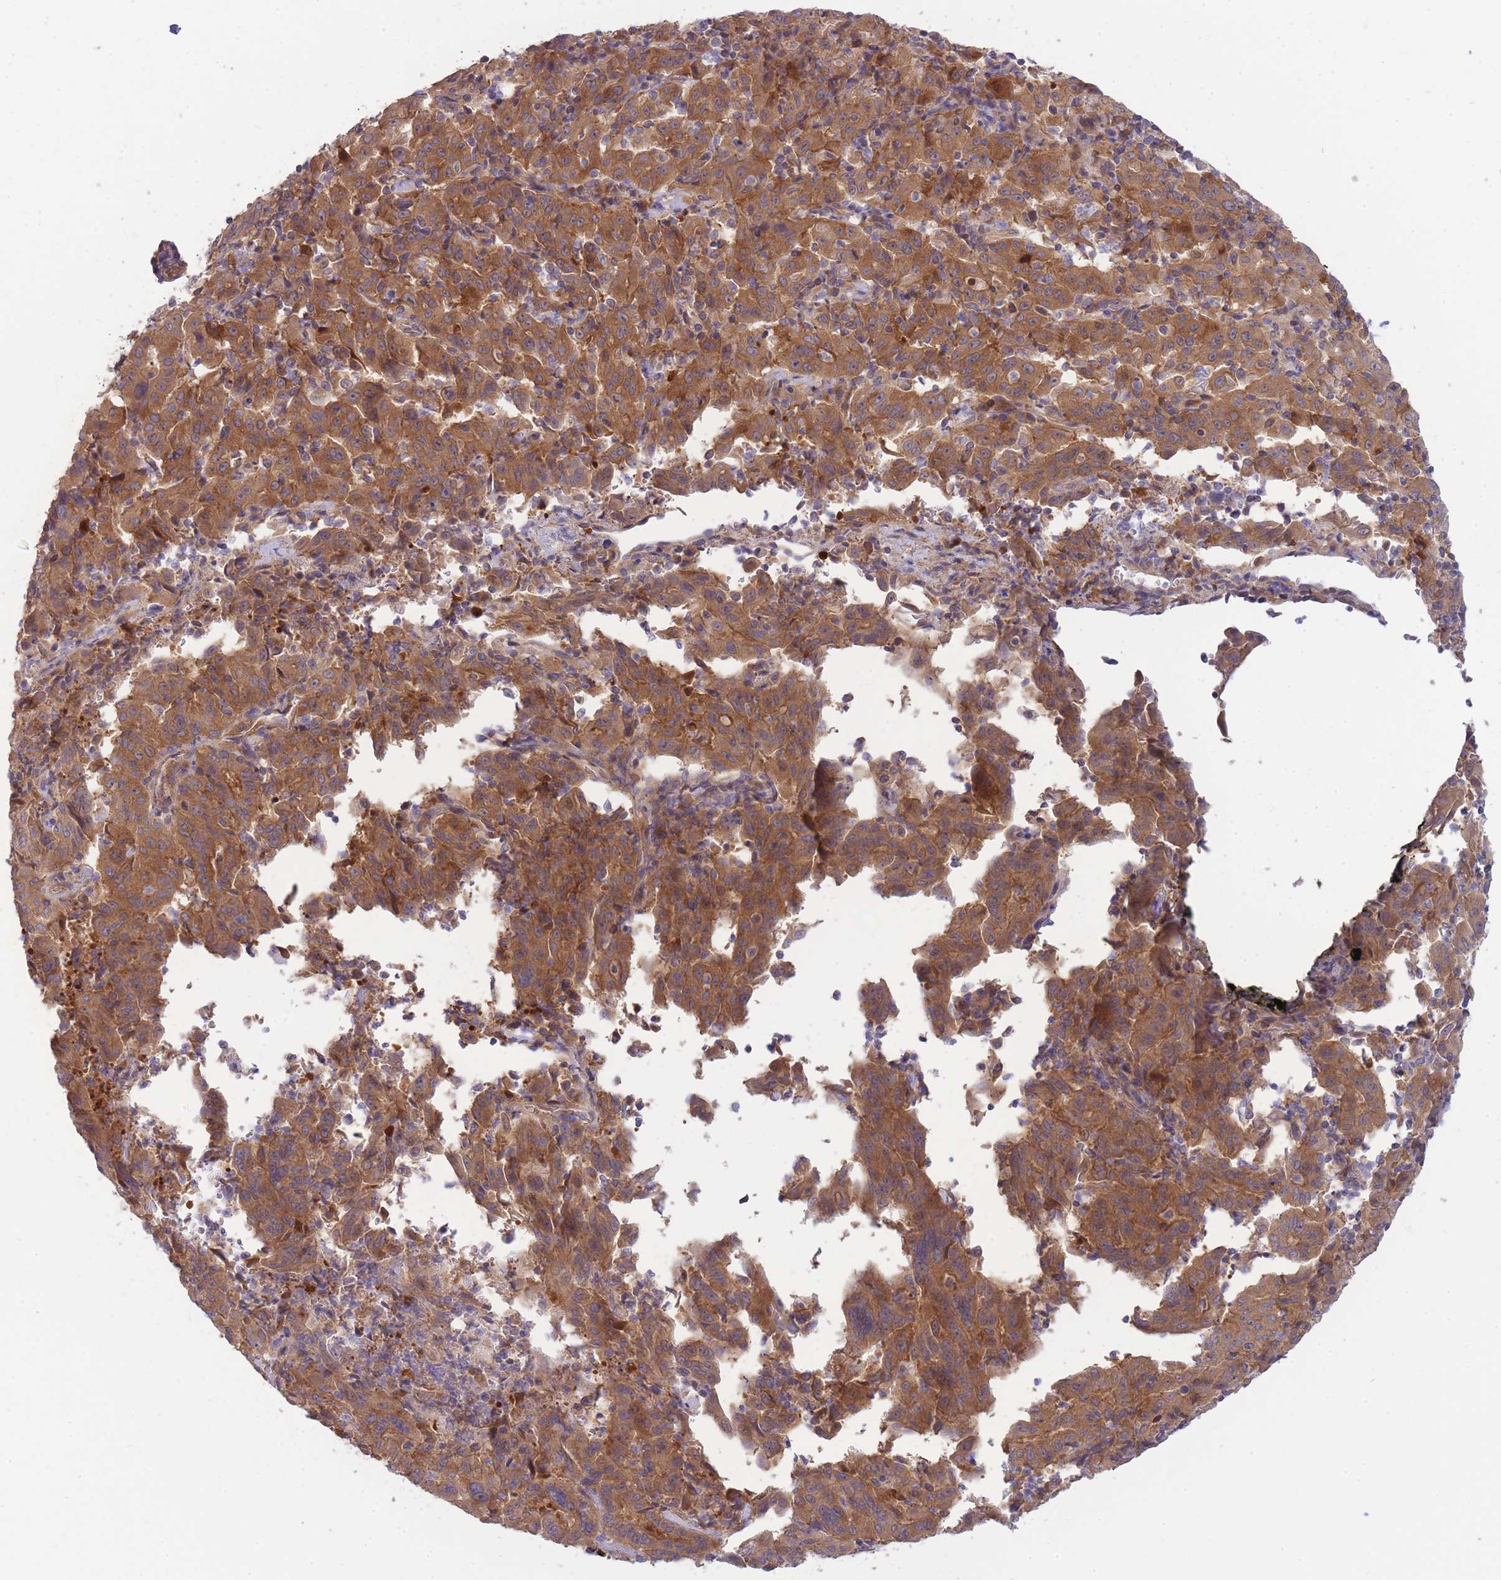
{"staining": {"intensity": "moderate", "quantity": ">75%", "location": "cytoplasmic/membranous"}, "tissue": "pancreatic cancer", "cell_type": "Tumor cells", "image_type": "cancer", "snomed": [{"axis": "morphology", "description": "Adenocarcinoma, NOS"}, {"axis": "topography", "description": "Pancreas"}], "caption": "Immunohistochemistry of pancreatic adenocarcinoma demonstrates medium levels of moderate cytoplasmic/membranous positivity in approximately >75% of tumor cells.", "gene": "PFDN6", "patient": {"sex": "male", "age": 63}}